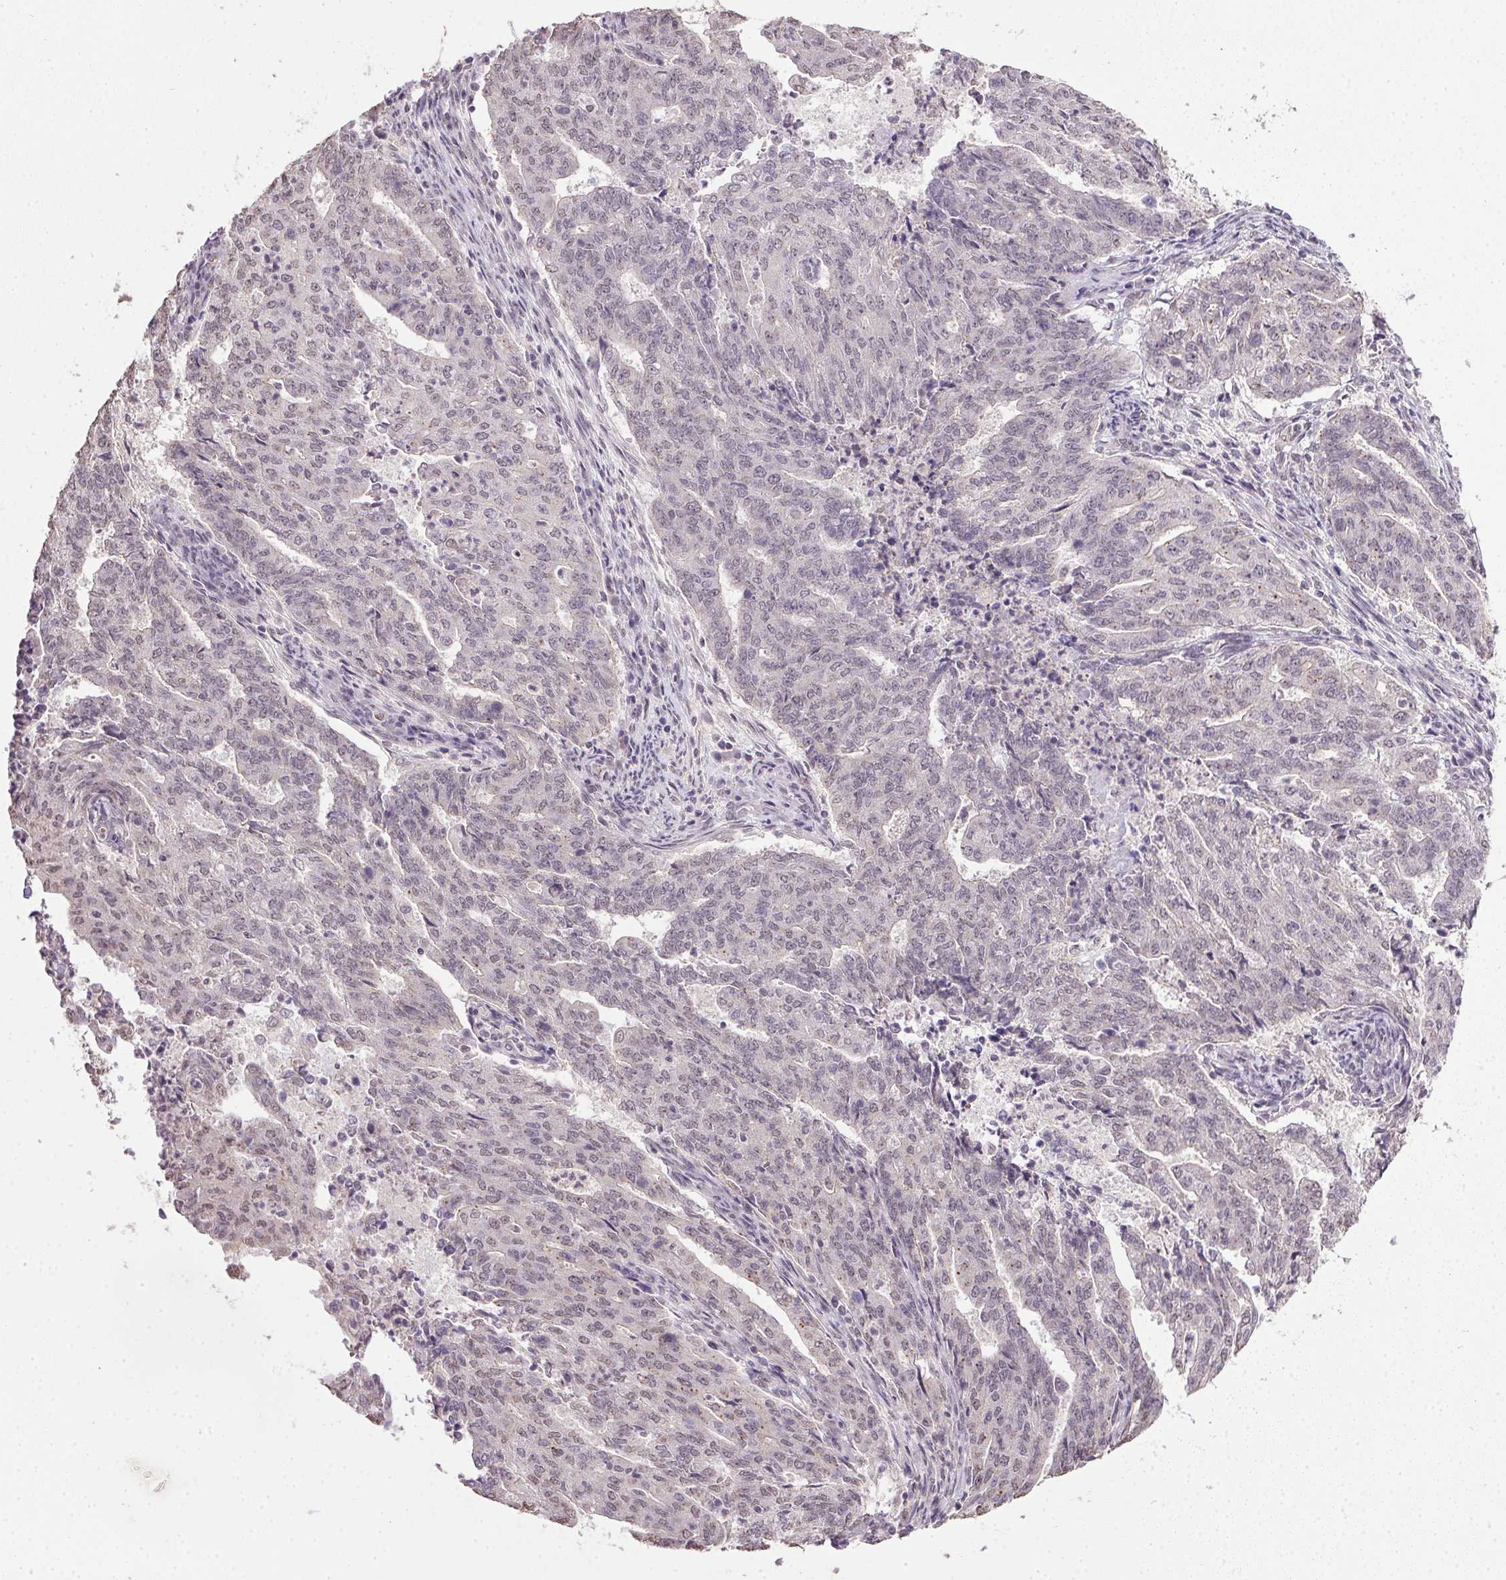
{"staining": {"intensity": "weak", "quantity": "<25%", "location": "nuclear"}, "tissue": "endometrial cancer", "cell_type": "Tumor cells", "image_type": "cancer", "snomed": [{"axis": "morphology", "description": "Adenocarcinoma, NOS"}, {"axis": "topography", "description": "Endometrium"}], "caption": "Histopathology image shows no significant protein positivity in tumor cells of endometrial adenocarcinoma. (DAB (3,3'-diaminobenzidine) immunohistochemistry (IHC) with hematoxylin counter stain).", "gene": "PPP4R4", "patient": {"sex": "female", "age": 82}}